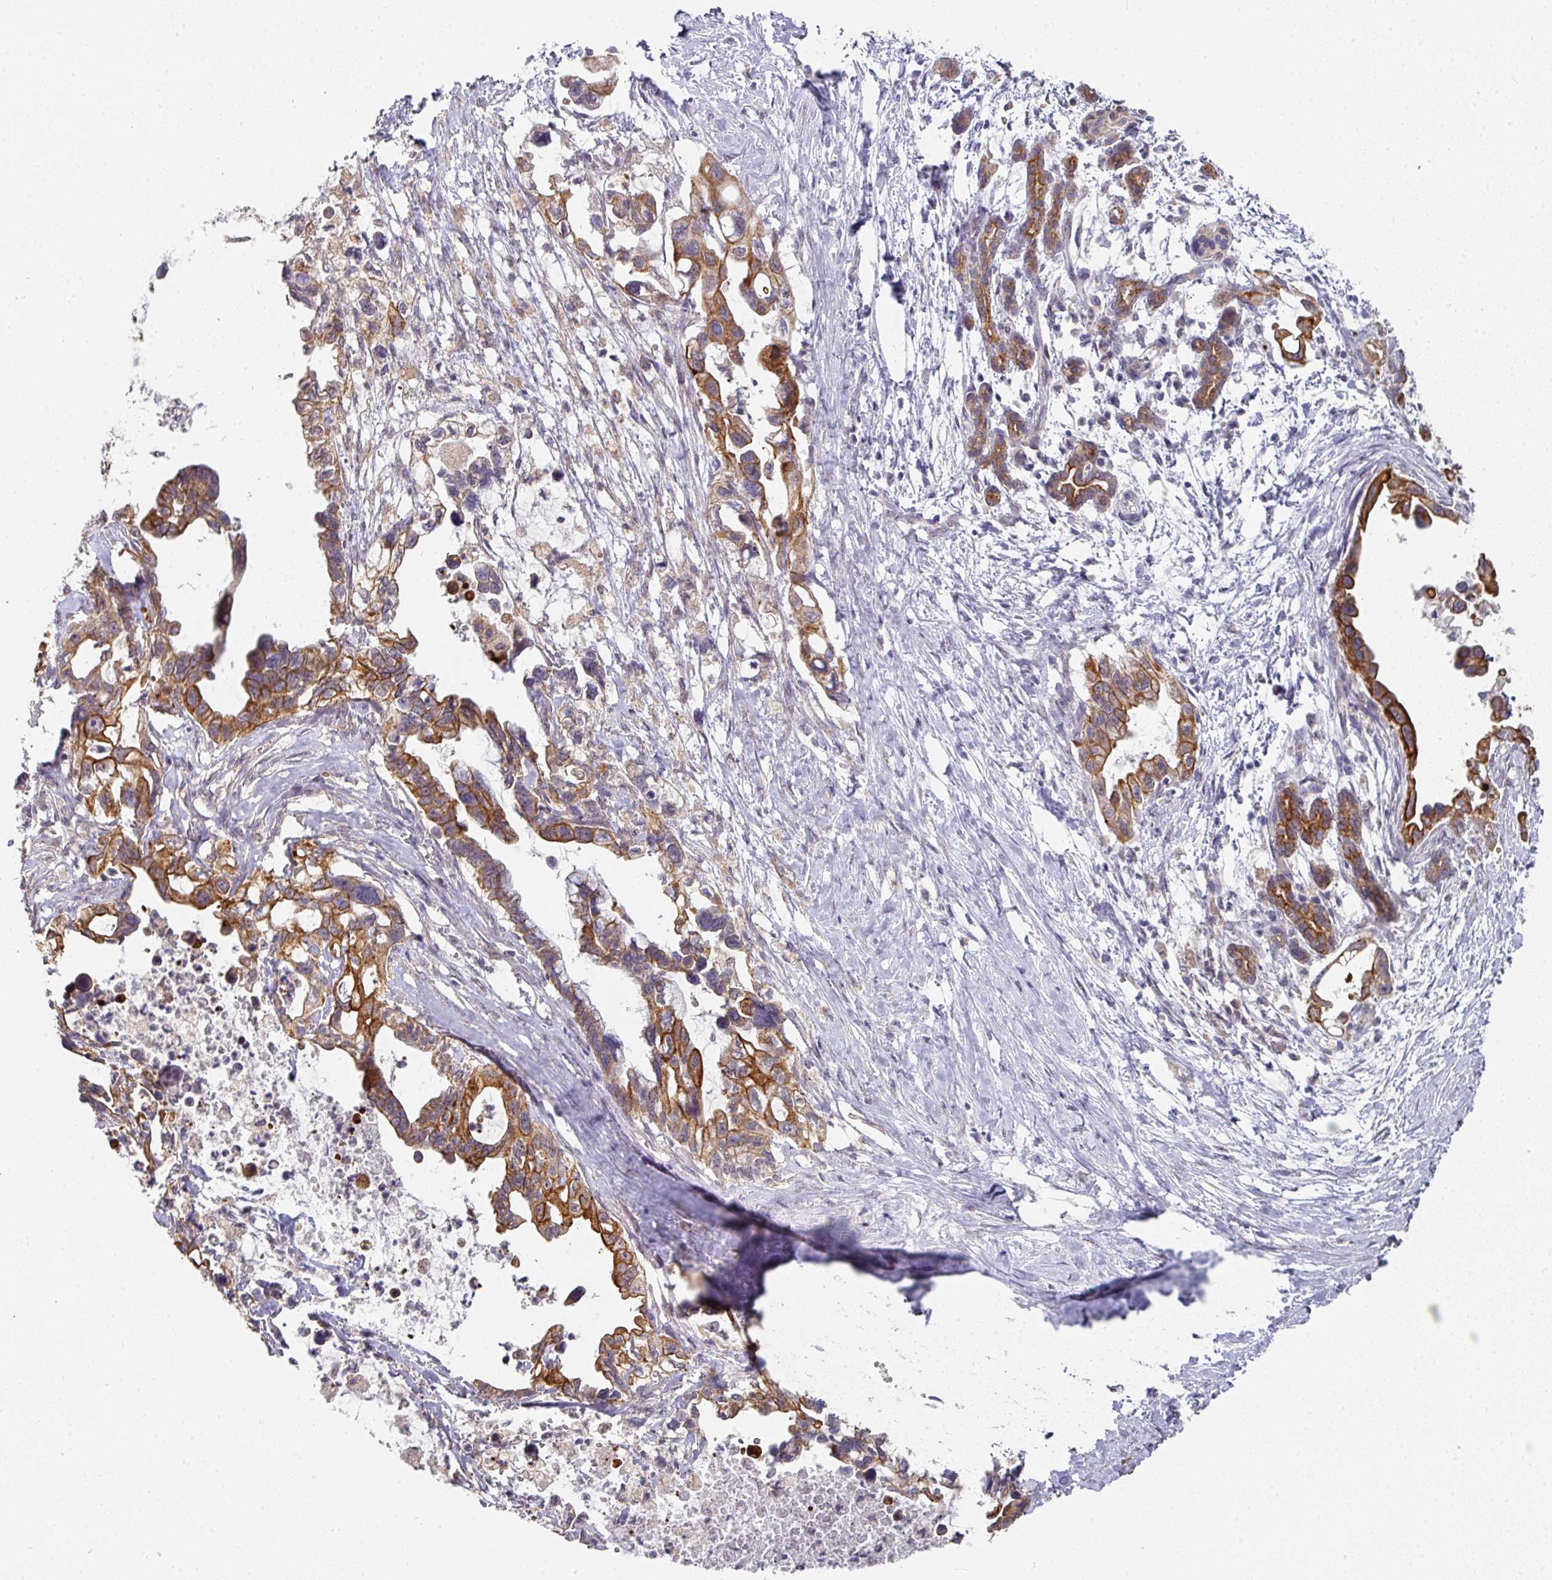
{"staining": {"intensity": "strong", "quantity": "25%-75%", "location": "cytoplasmic/membranous"}, "tissue": "pancreatic cancer", "cell_type": "Tumor cells", "image_type": "cancer", "snomed": [{"axis": "morphology", "description": "Adenocarcinoma, NOS"}, {"axis": "topography", "description": "Pancreas"}], "caption": "IHC image of human pancreatic cancer stained for a protein (brown), which exhibits high levels of strong cytoplasmic/membranous staining in approximately 25%-75% of tumor cells.", "gene": "EXTL3", "patient": {"sex": "male", "age": 61}}